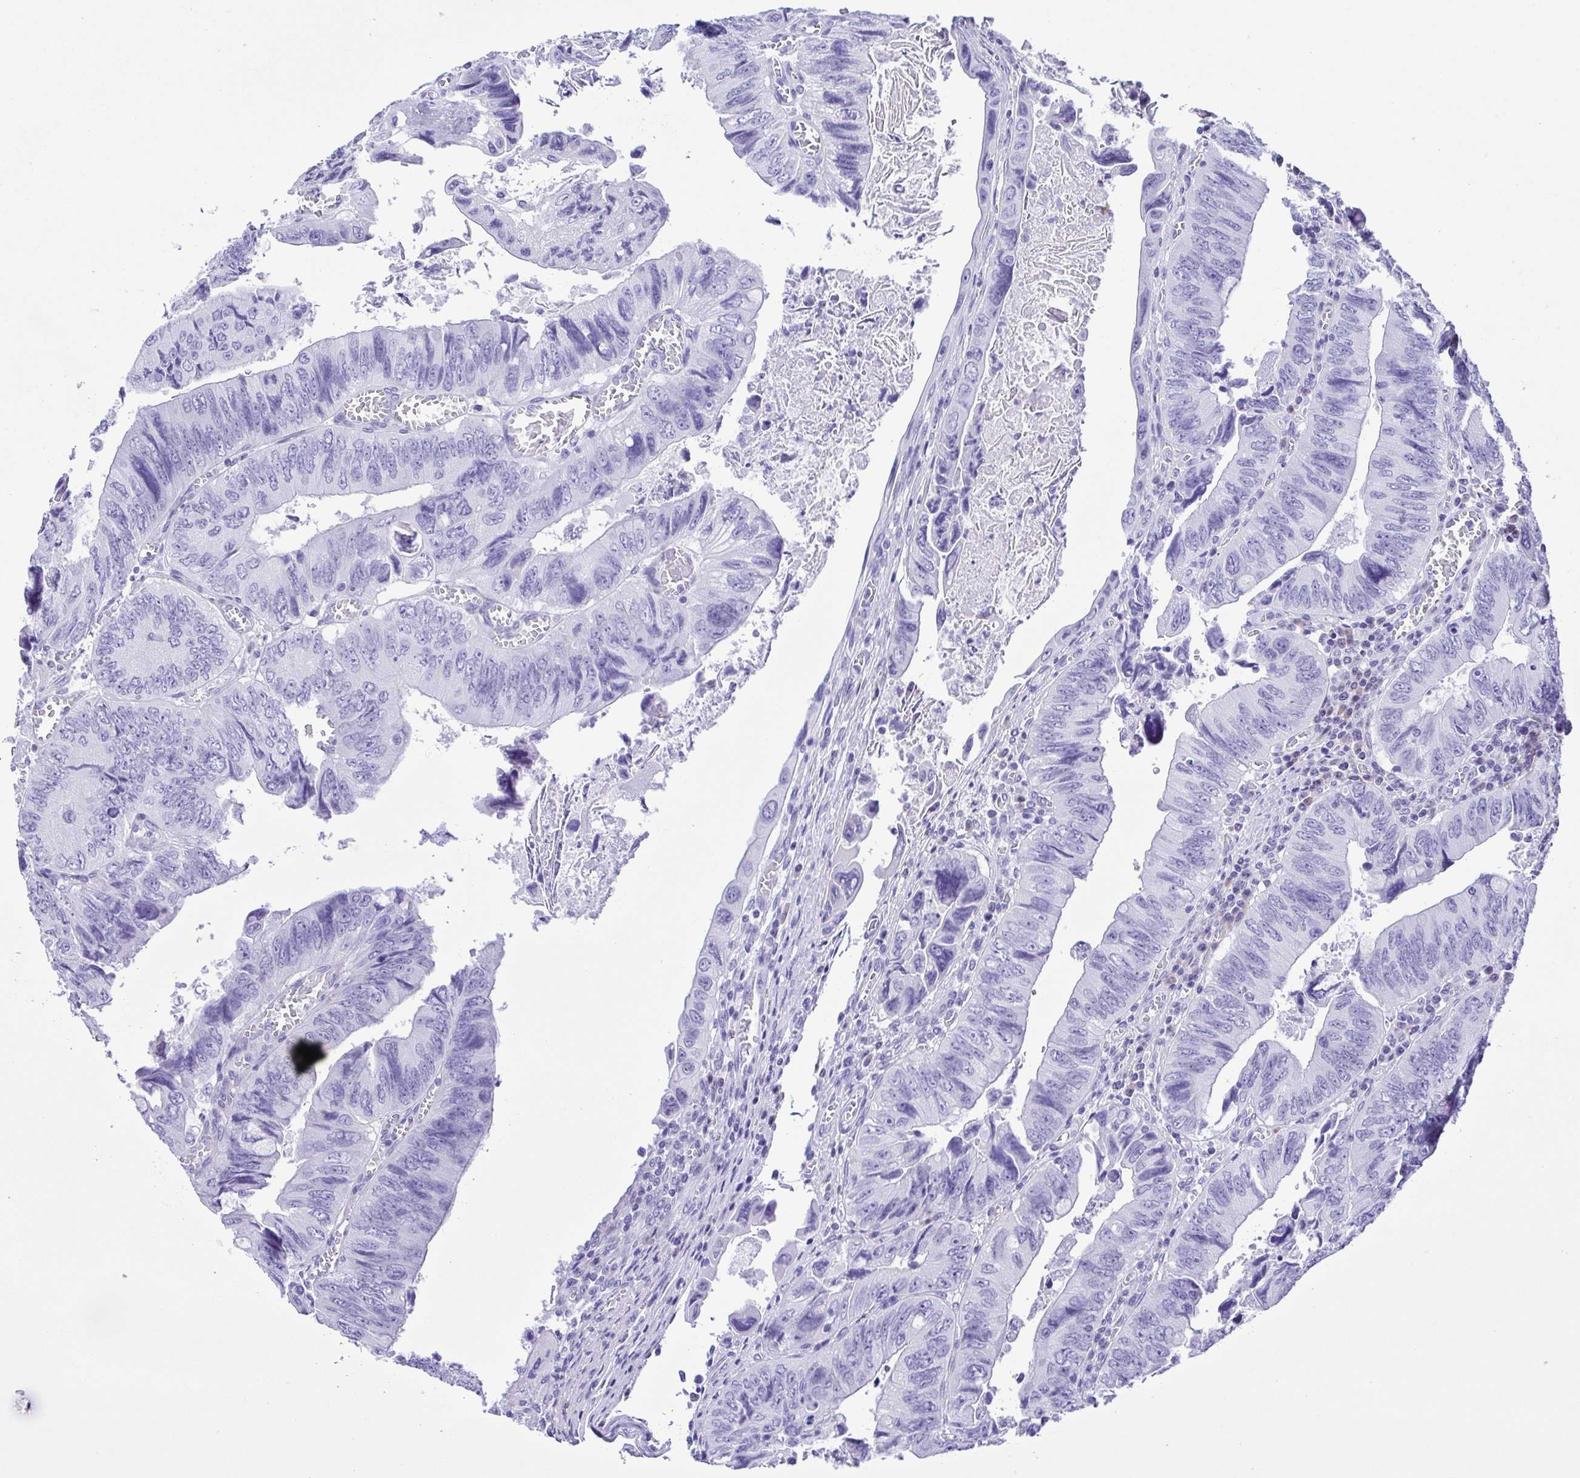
{"staining": {"intensity": "negative", "quantity": "none", "location": "none"}, "tissue": "colorectal cancer", "cell_type": "Tumor cells", "image_type": "cancer", "snomed": [{"axis": "morphology", "description": "Adenocarcinoma, NOS"}, {"axis": "topography", "description": "Colon"}], "caption": "A high-resolution image shows immunohistochemistry (IHC) staining of colorectal cancer, which demonstrates no significant staining in tumor cells.", "gene": "PAK3", "patient": {"sex": "female", "age": 84}}